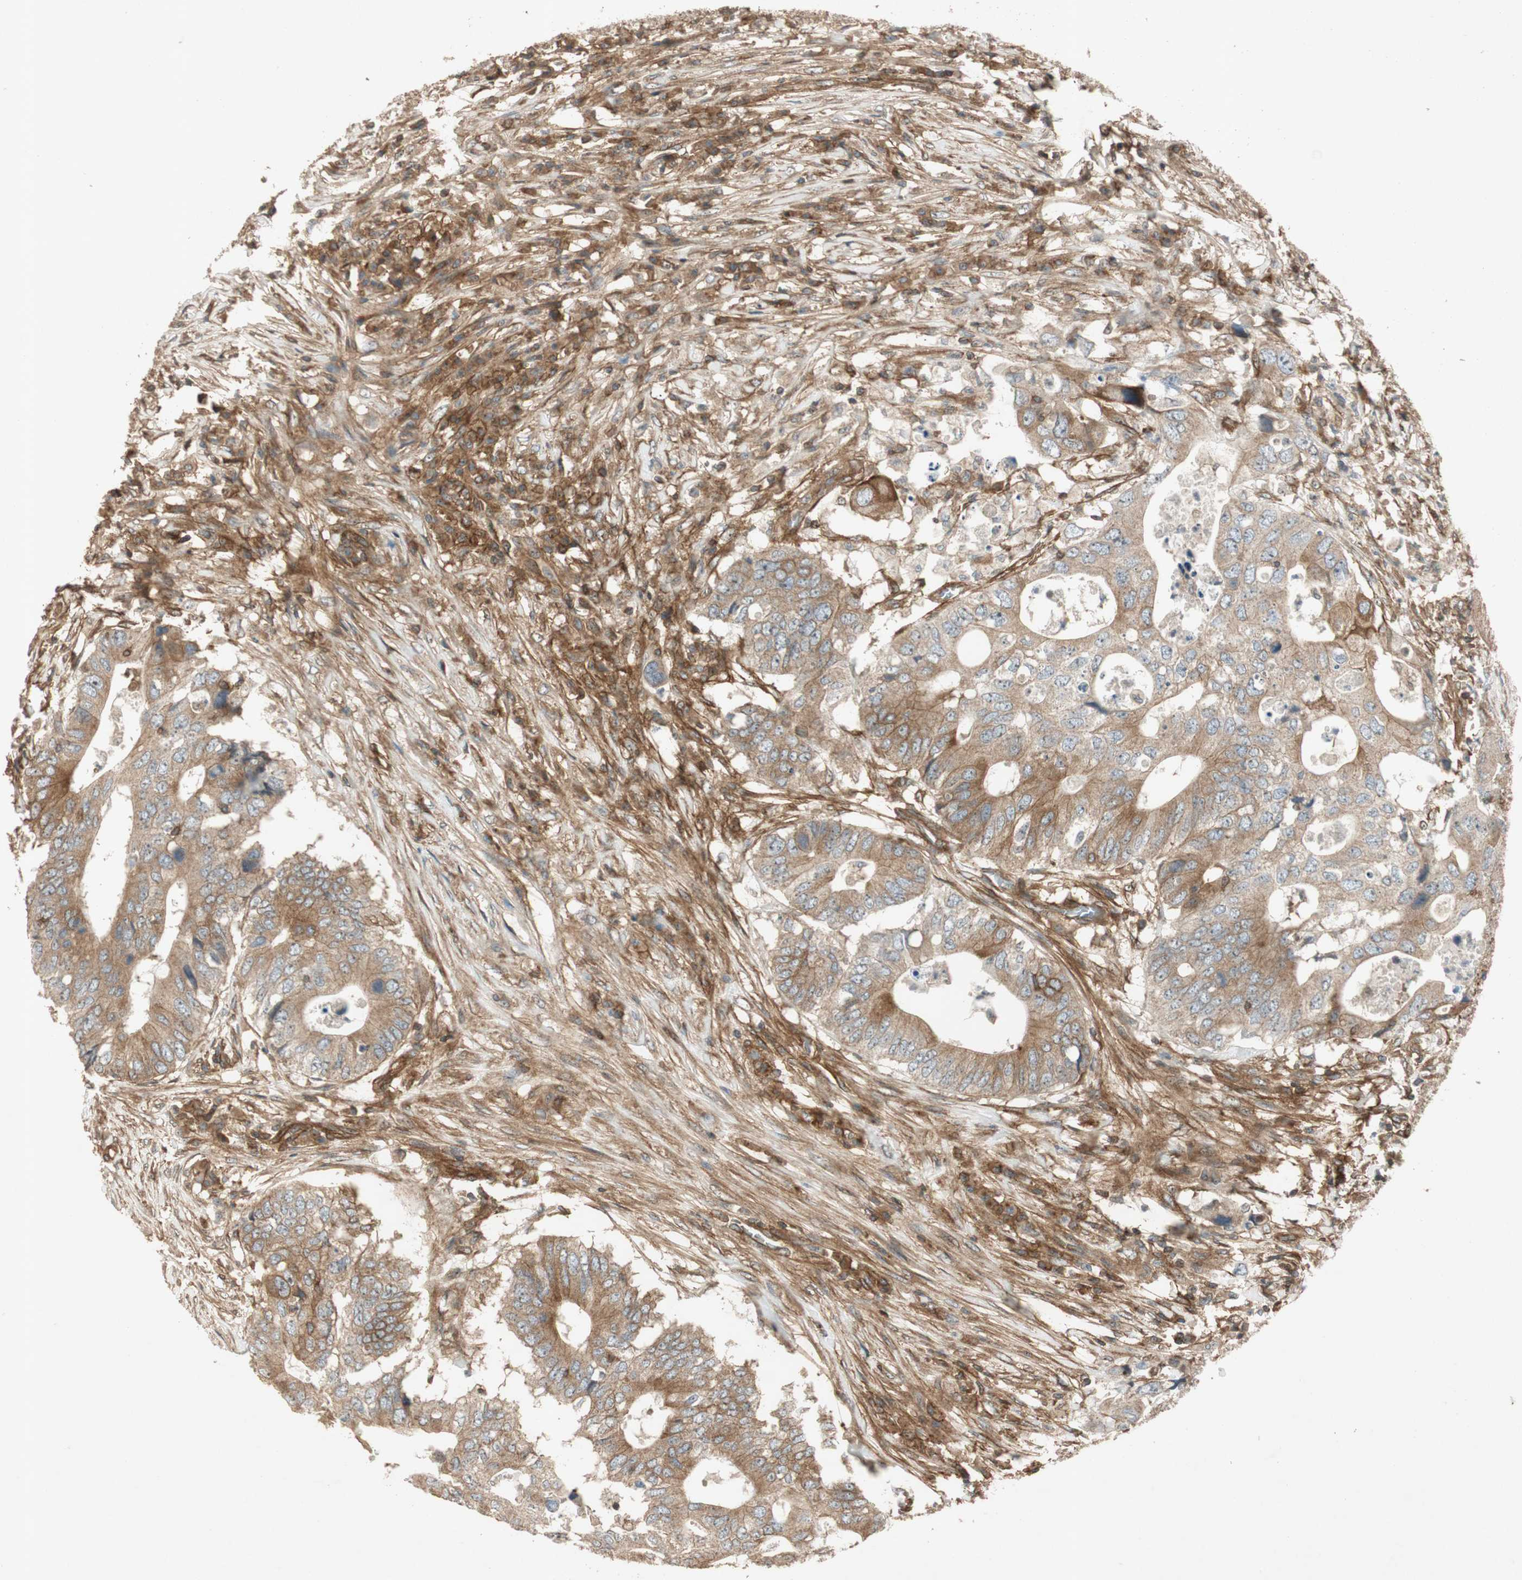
{"staining": {"intensity": "moderate", "quantity": ">75%", "location": "cytoplasmic/membranous"}, "tissue": "colorectal cancer", "cell_type": "Tumor cells", "image_type": "cancer", "snomed": [{"axis": "morphology", "description": "Adenocarcinoma, NOS"}, {"axis": "topography", "description": "Colon"}], "caption": "Immunohistochemical staining of human colorectal cancer displays moderate cytoplasmic/membranous protein positivity in about >75% of tumor cells.", "gene": "BTN3A3", "patient": {"sex": "male", "age": 71}}